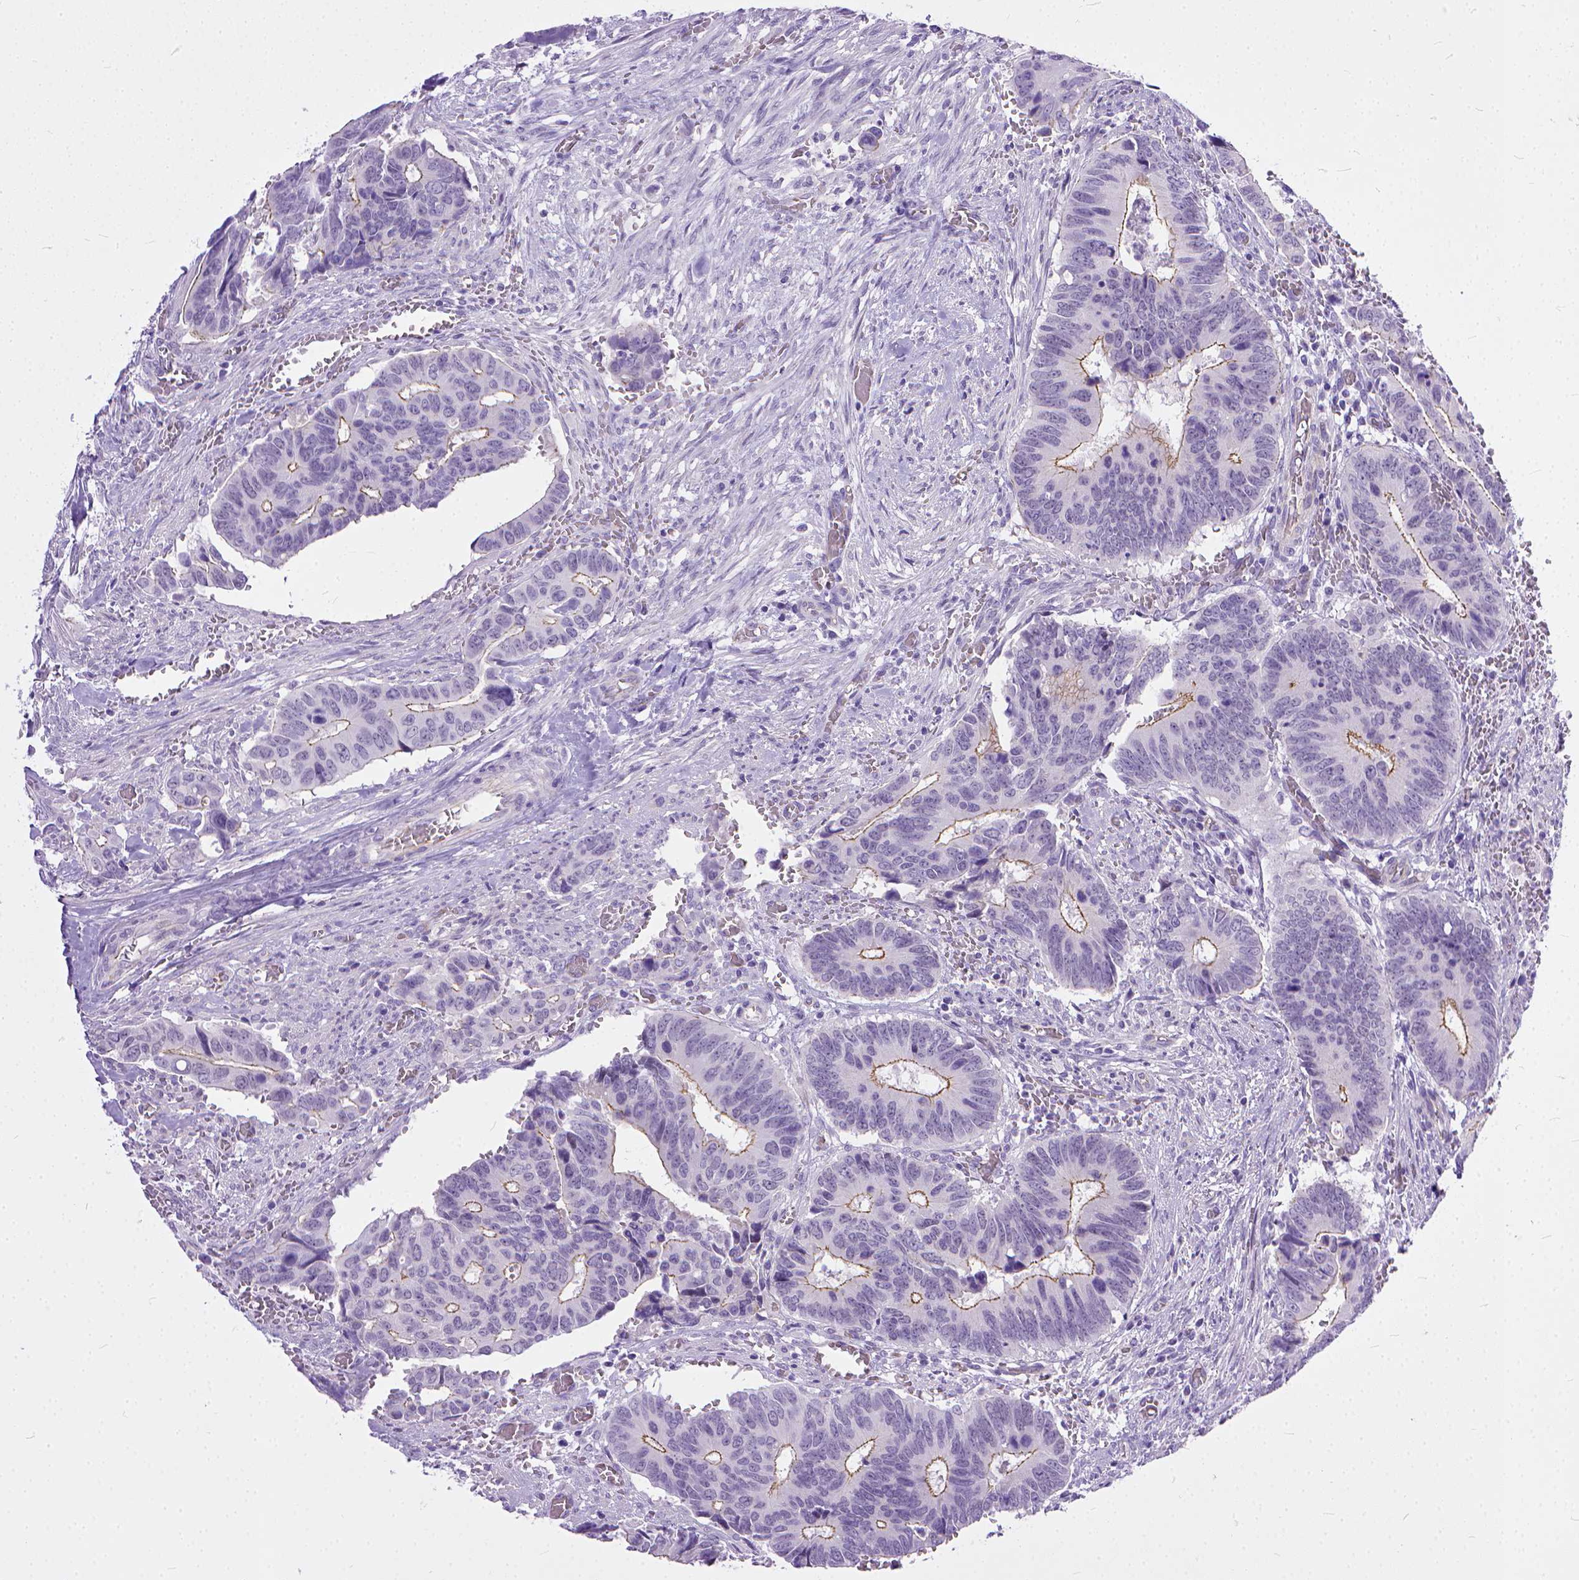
{"staining": {"intensity": "moderate", "quantity": "25%-75%", "location": "cytoplasmic/membranous"}, "tissue": "colorectal cancer", "cell_type": "Tumor cells", "image_type": "cancer", "snomed": [{"axis": "morphology", "description": "Adenocarcinoma, NOS"}, {"axis": "topography", "description": "Colon"}], "caption": "Colorectal cancer (adenocarcinoma) tissue displays moderate cytoplasmic/membranous staining in approximately 25%-75% of tumor cells, visualized by immunohistochemistry.", "gene": "ADGRF1", "patient": {"sex": "male", "age": 49}}